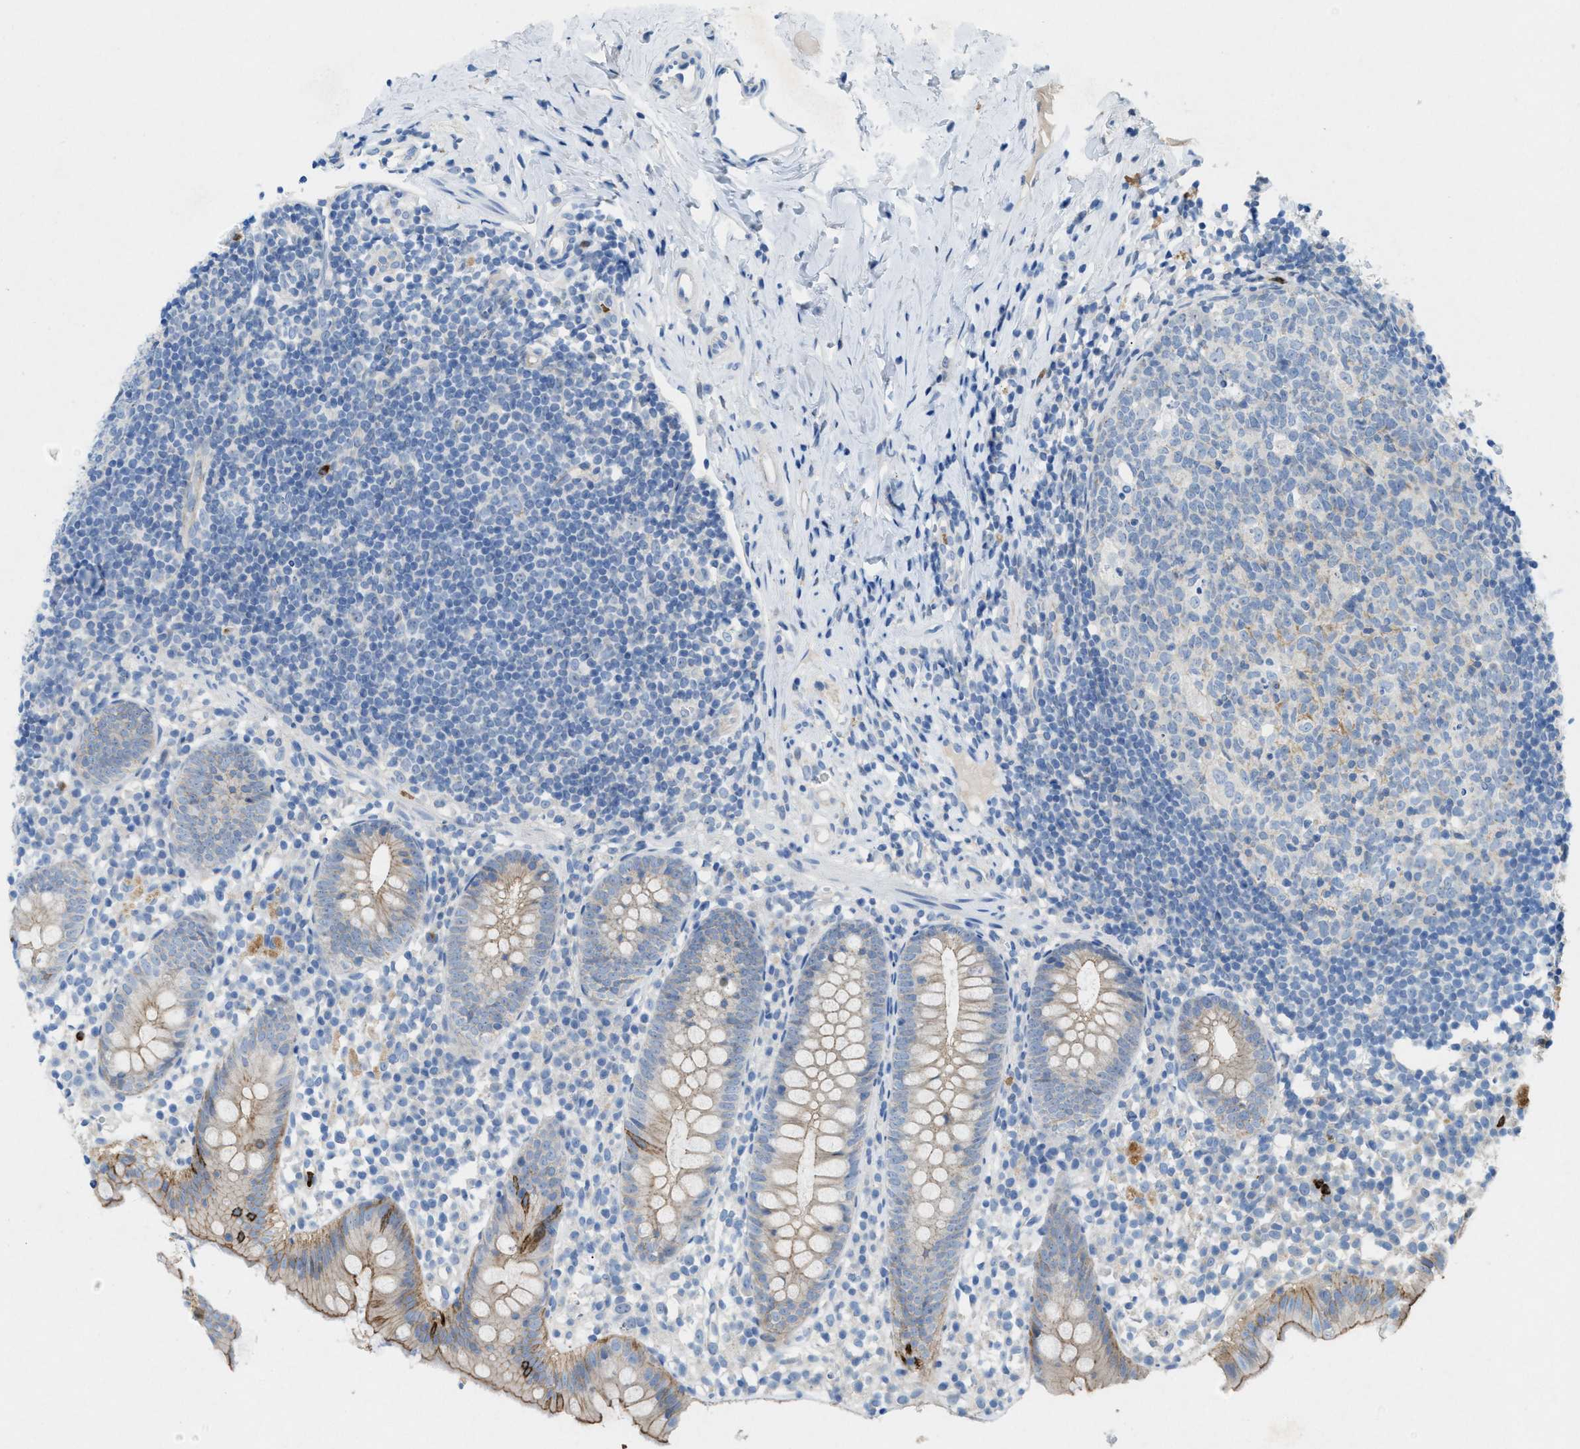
{"staining": {"intensity": "weak", "quantity": "25%-75%", "location": "cytoplasmic/membranous"}, "tissue": "appendix", "cell_type": "Glandular cells", "image_type": "normal", "snomed": [{"axis": "morphology", "description": "Normal tissue, NOS"}, {"axis": "topography", "description": "Appendix"}], "caption": "A brown stain labels weak cytoplasmic/membranous staining of a protein in glandular cells of normal appendix. The staining was performed using DAB to visualize the protein expression in brown, while the nuclei were stained in blue with hematoxylin (Magnification: 20x).", "gene": "CKLF", "patient": {"sex": "female", "age": 20}}